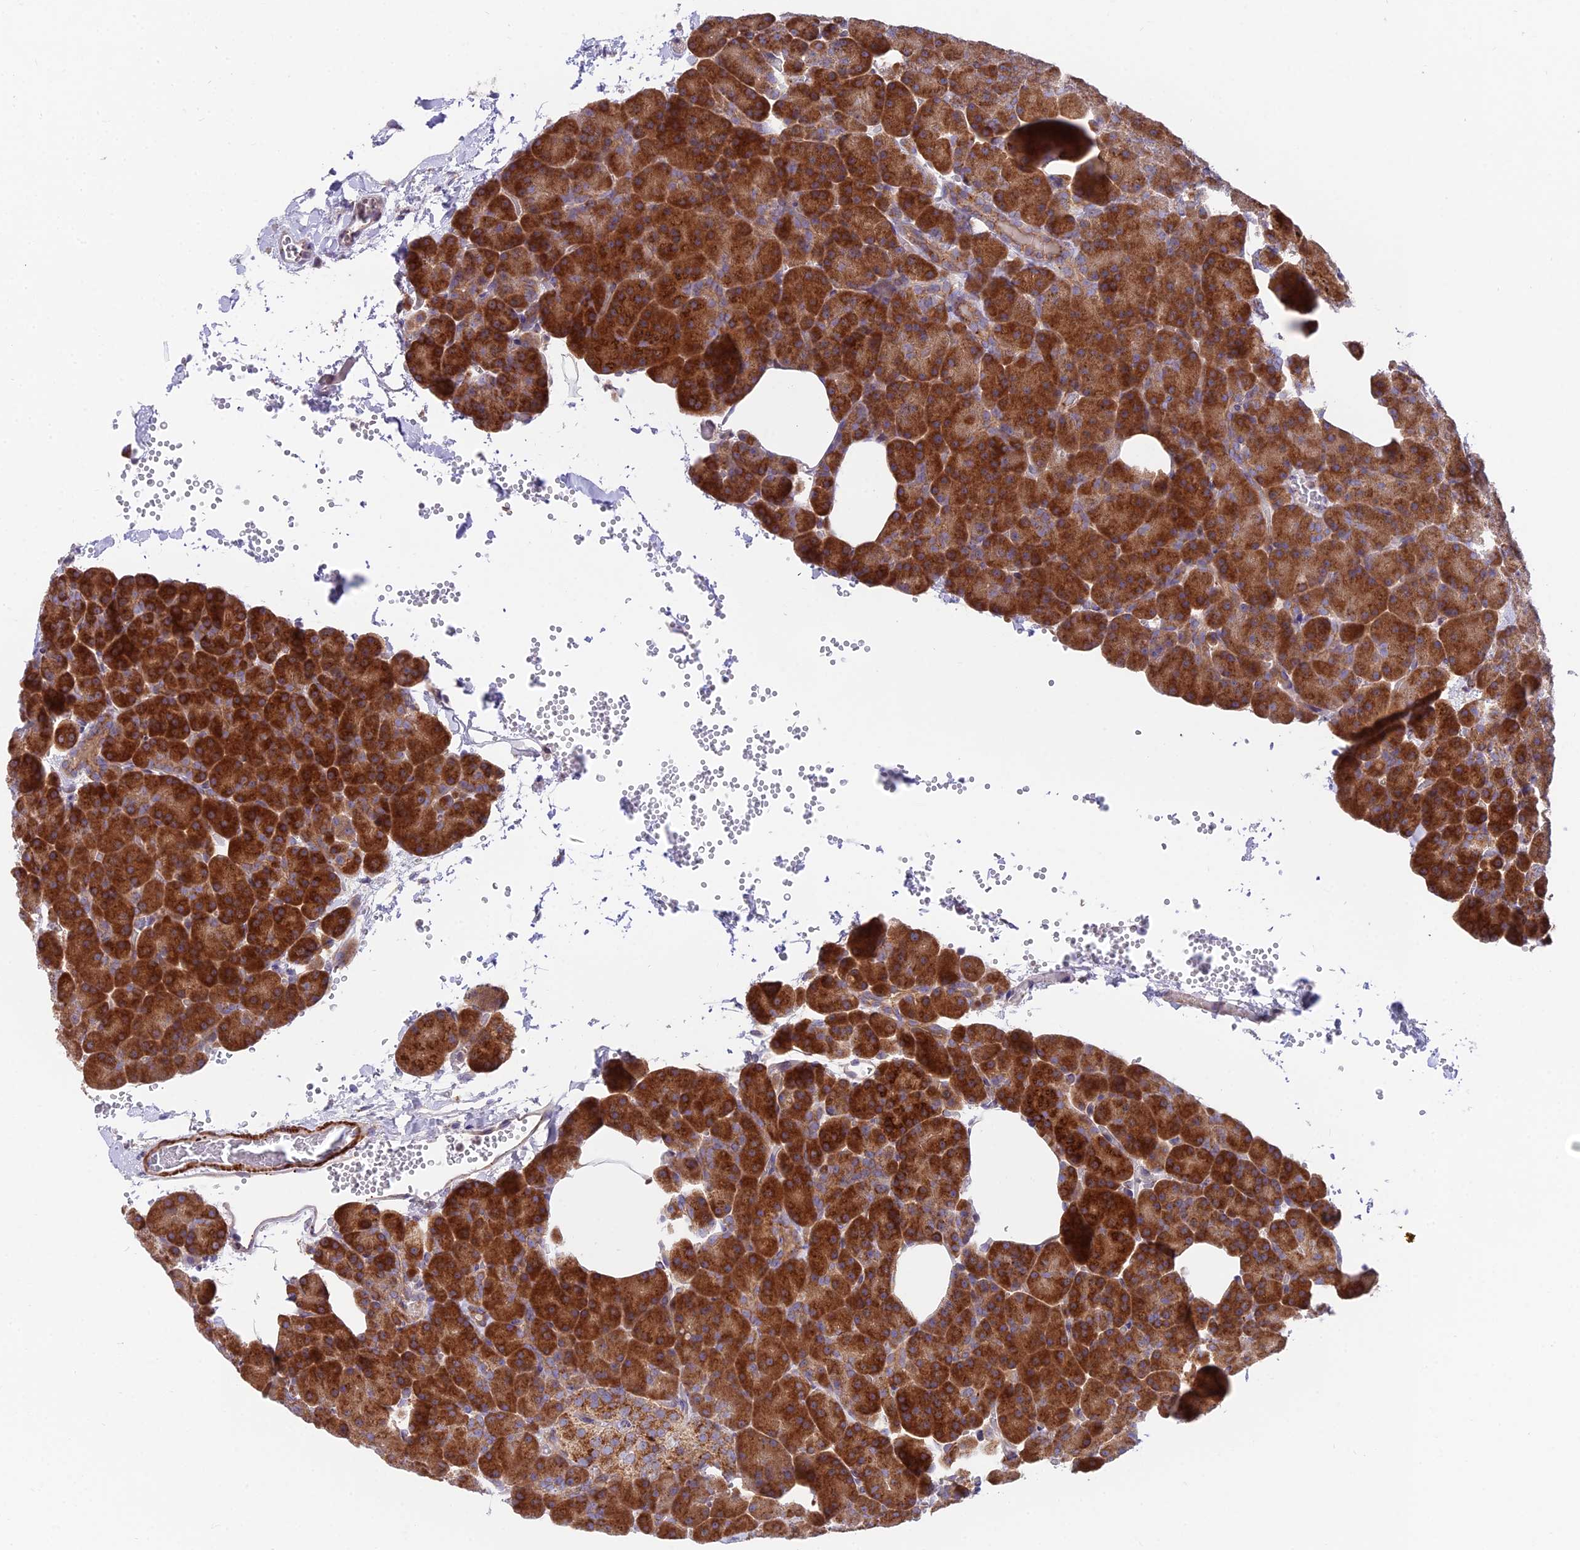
{"staining": {"intensity": "strong", "quantity": ">75%", "location": "cytoplasmic/membranous"}, "tissue": "pancreas", "cell_type": "Exocrine glandular cells", "image_type": "normal", "snomed": [{"axis": "morphology", "description": "Normal tissue, NOS"}, {"axis": "morphology", "description": "Carcinoid, malignant, NOS"}, {"axis": "topography", "description": "Pancreas"}], "caption": "A high amount of strong cytoplasmic/membranous expression is identified in about >75% of exocrine glandular cells in unremarkable pancreas.", "gene": "TBC1D20", "patient": {"sex": "female", "age": 35}}